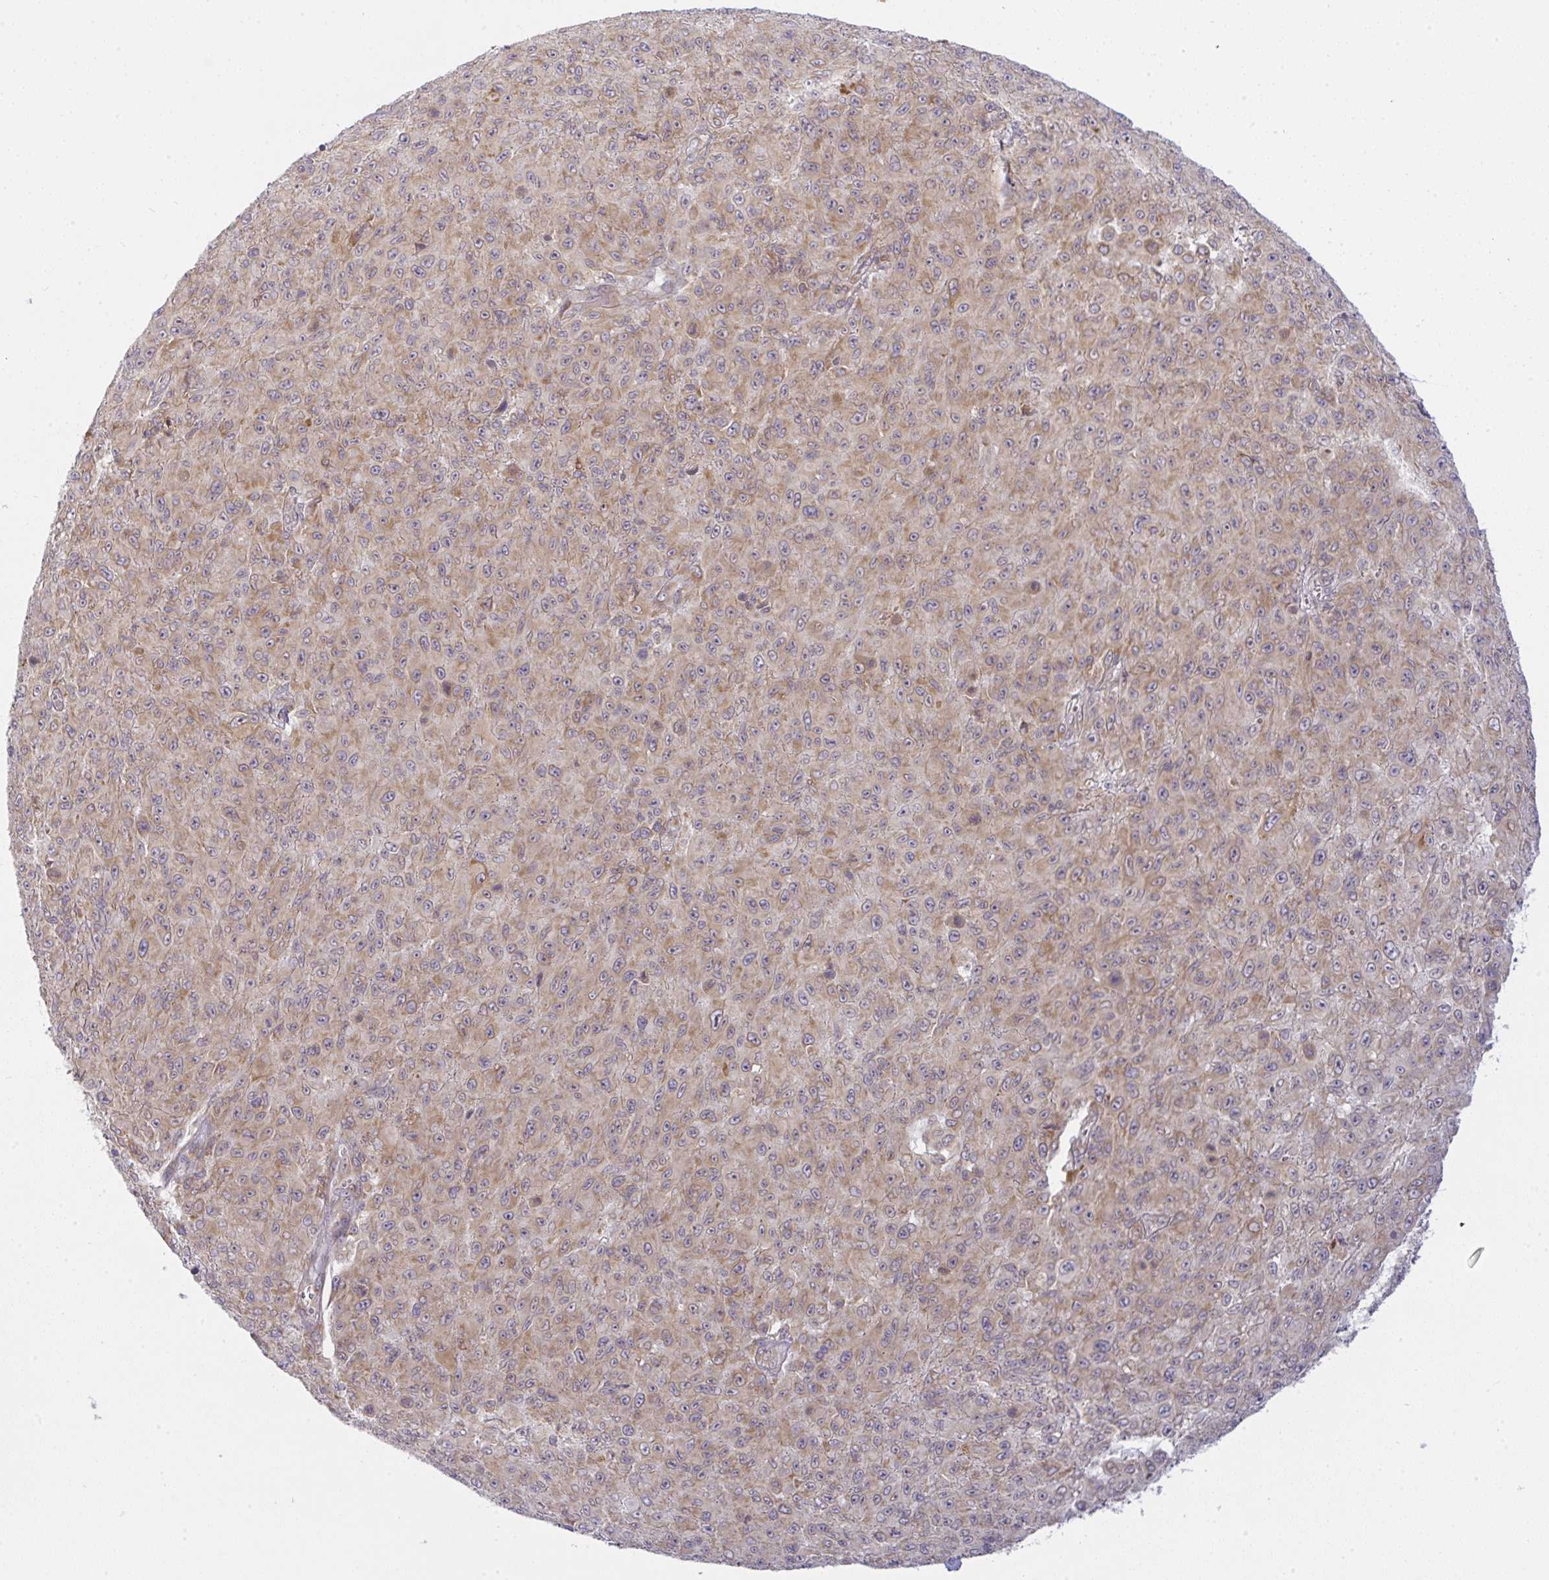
{"staining": {"intensity": "weak", "quantity": ">75%", "location": "cytoplasmic/membranous"}, "tissue": "melanoma", "cell_type": "Tumor cells", "image_type": "cancer", "snomed": [{"axis": "morphology", "description": "Malignant melanoma, NOS"}, {"axis": "topography", "description": "Skin"}], "caption": "Immunohistochemistry of malignant melanoma reveals low levels of weak cytoplasmic/membranous expression in about >75% of tumor cells.", "gene": "DERL2", "patient": {"sex": "male", "age": 46}}